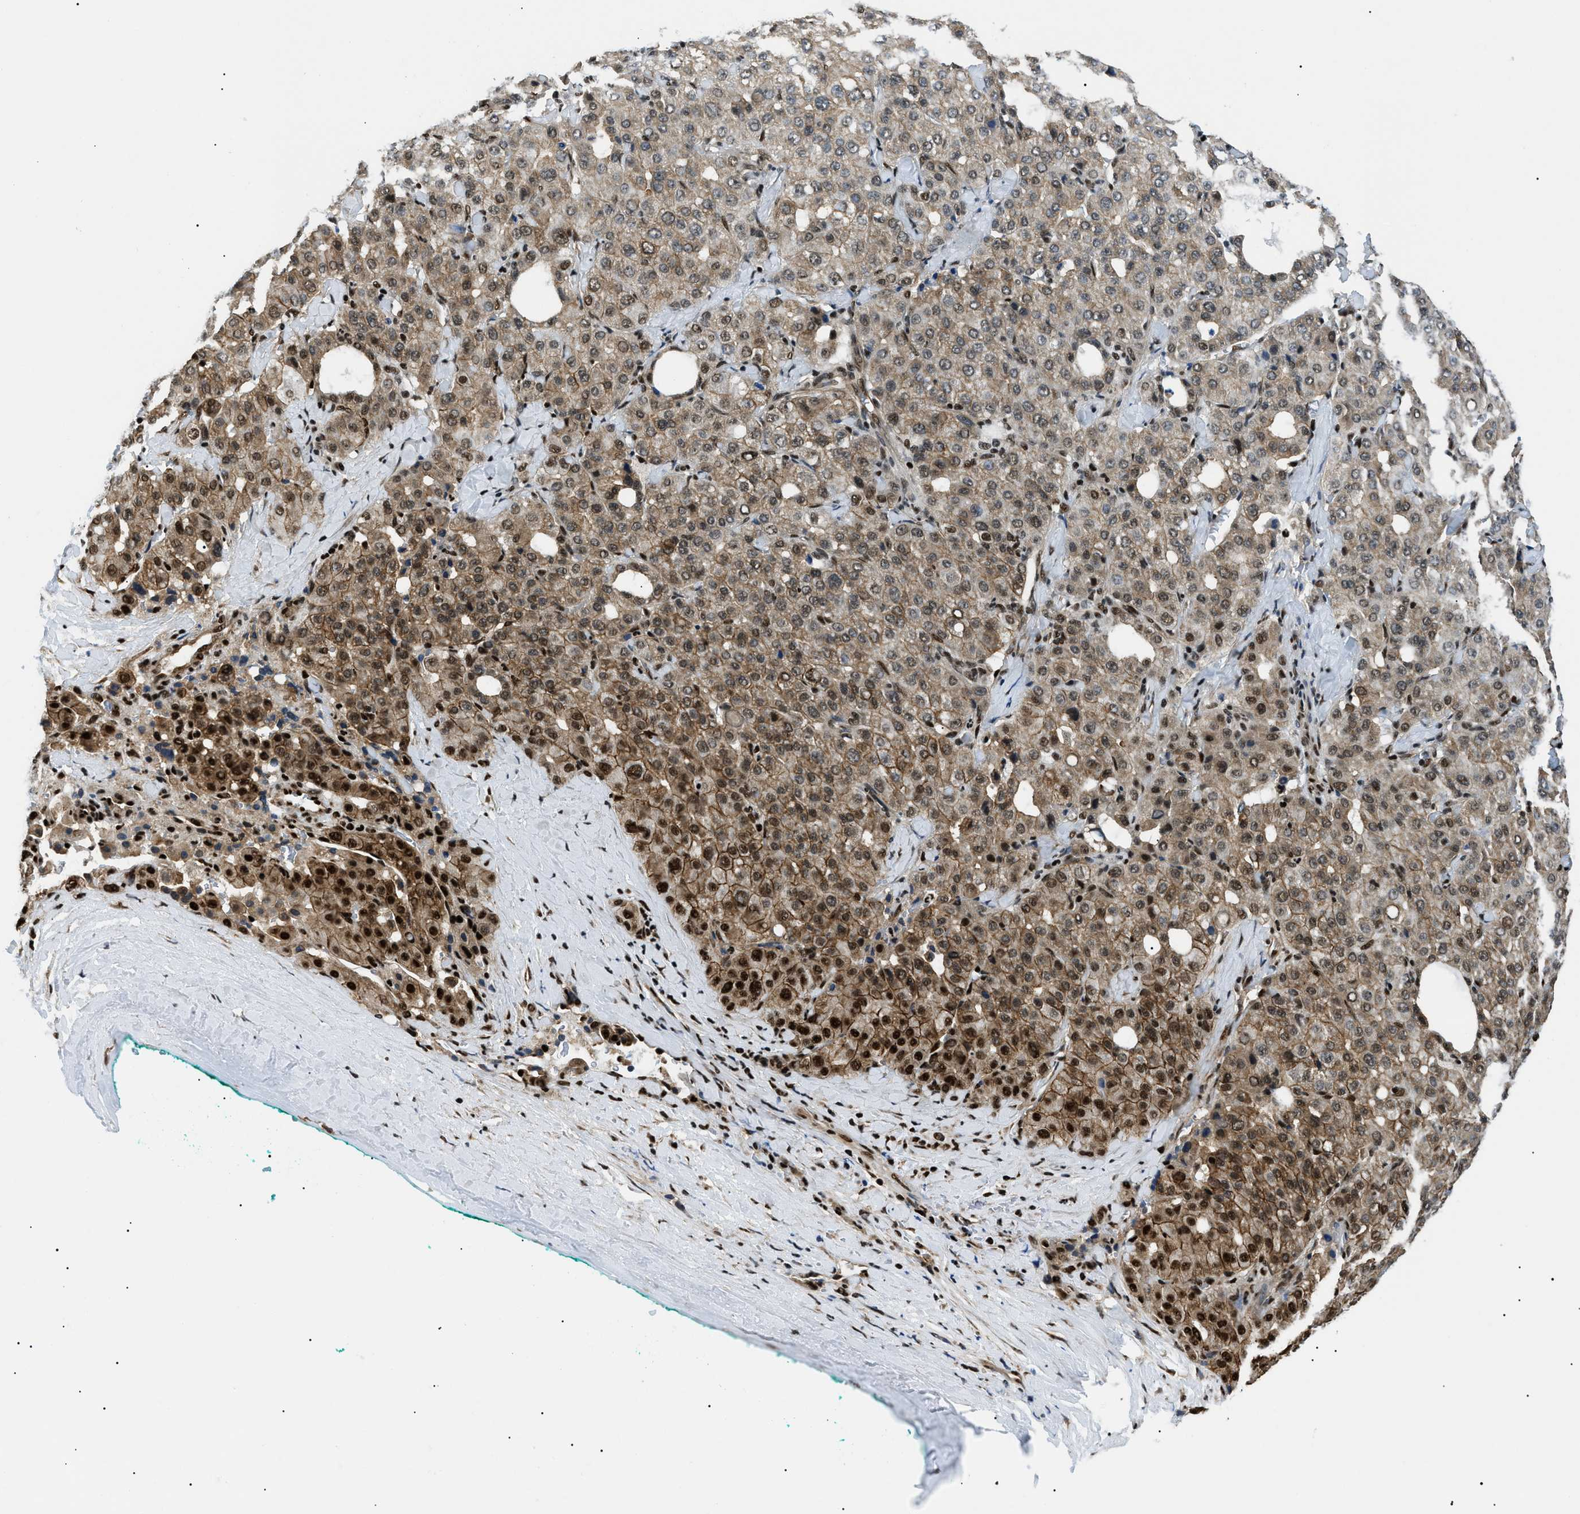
{"staining": {"intensity": "moderate", "quantity": ">75%", "location": "cytoplasmic/membranous,nuclear"}, "tissue": "liver cancer", "cell_type": "Tumor cells", "image_type": "cancer", "snomed": [{"axis": "morphology", "description": "Carcinoma, Hepatocellular, NOS"}, {"axis": "topography", "description": "Liver"}], "caption": "Tumor cells demonstrate medium levels of moderate cytoplasmic/membranous and nuclear positivity in about >75% of cells in human liver hepatocellular carcinoma. (DAB (3,3'-diaminobenzidine) = brown stain, brightfield microscopy at high magnification).", "gene": "CWC25", "patient": {"sex": "male", "age": 65}}